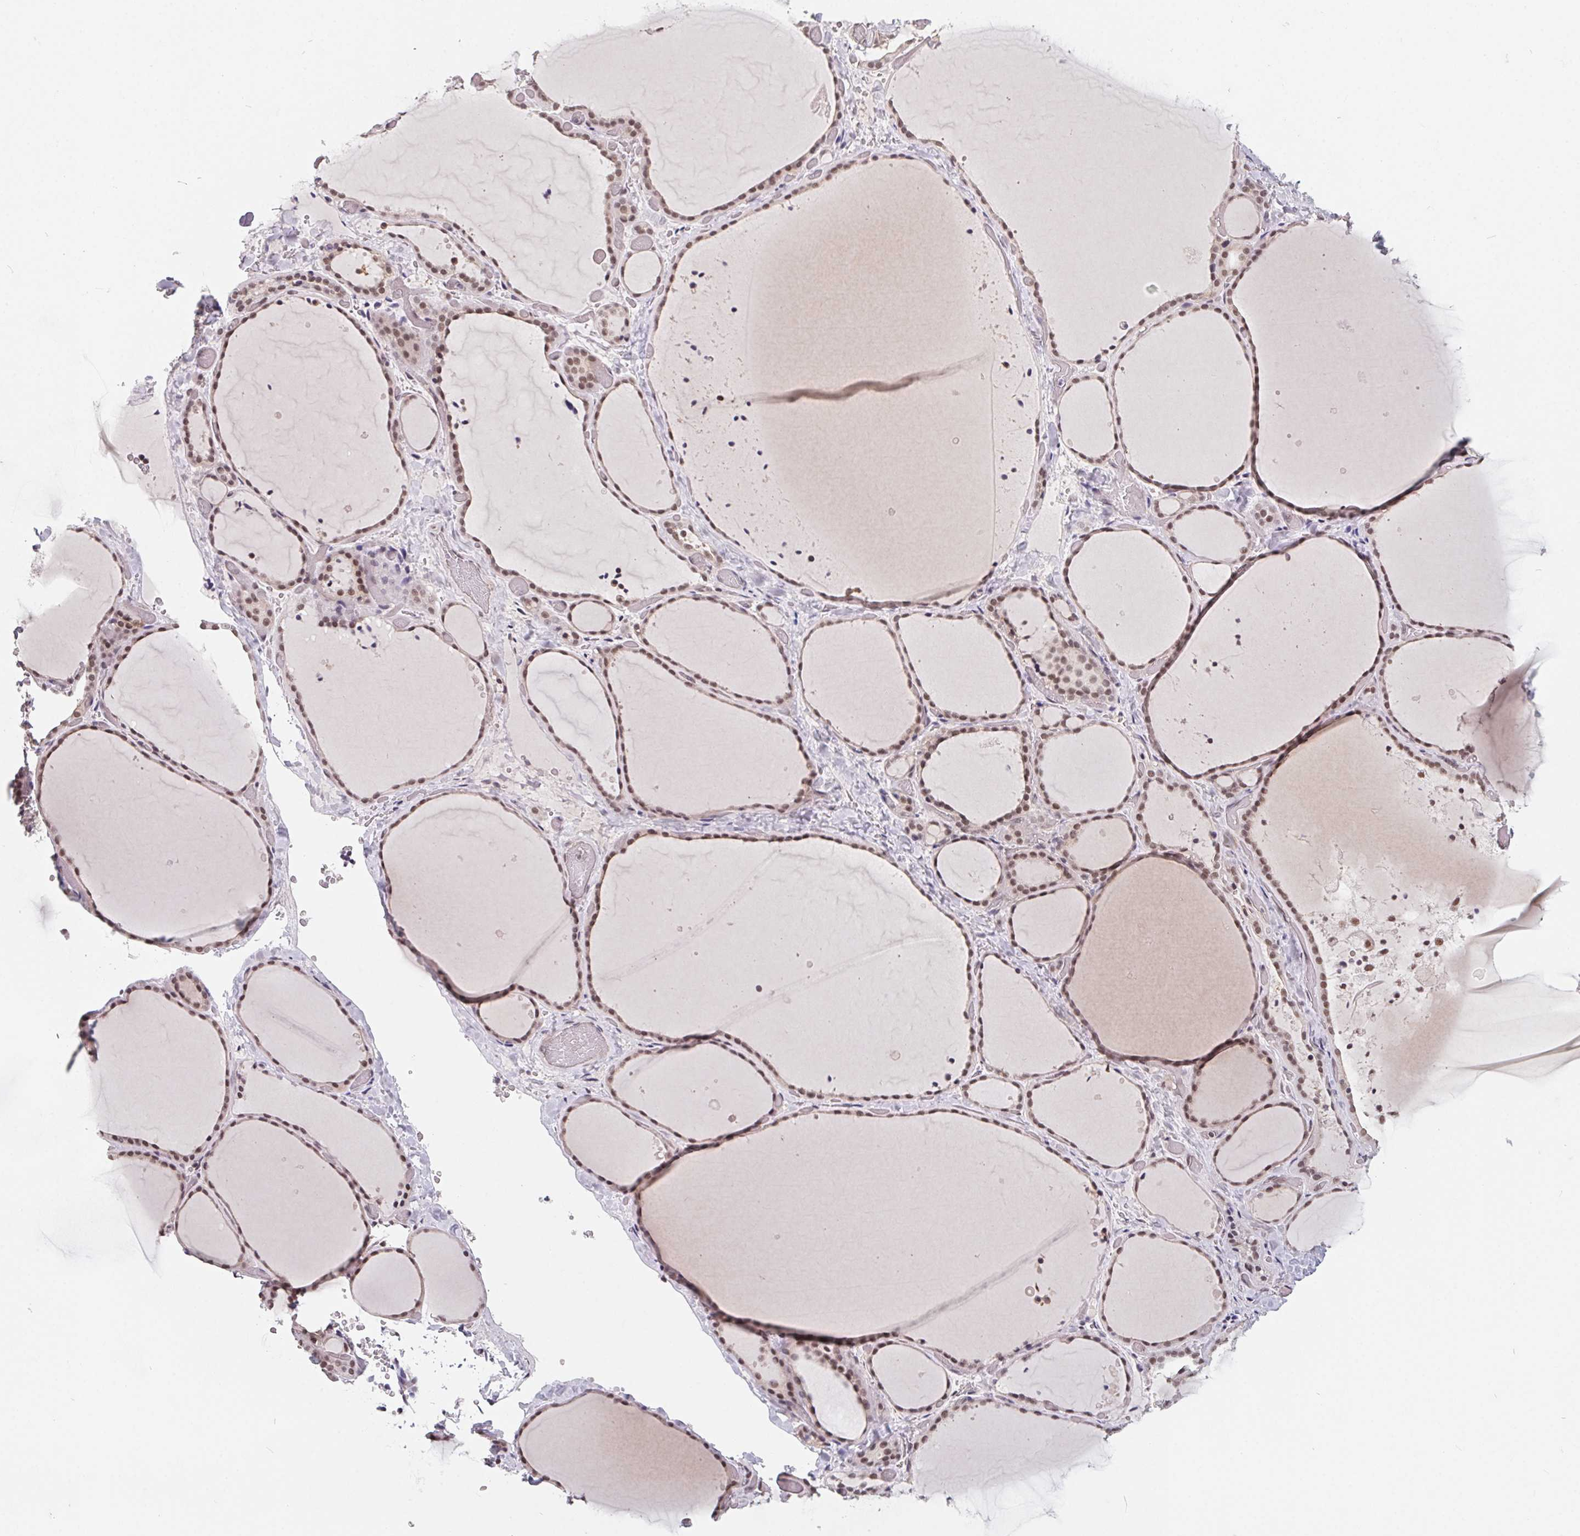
{"staining": {"intensity": "moderate", "quantity": ">75%", "location": "nuclear"}, "tissue": "thyroid gland", "cell_type": "Glandular cells", "image_type": "normal", "snomed": [{"axis": "morphology", "description": "Normal tissue, NOS"}, {"axis": "topography", "description": "Thyroid gland"}], "caption": "IHC histopathology image of benign thyroid gland: human thyroid gland stained using immunohistochemistry shows medium levels of moderate protein expression localized specifically in the nuclear of glandular cells, appearing as a nuclear brown color.", "gene": "TCERG1", "patient": {"sex": "female", "age": 36}}